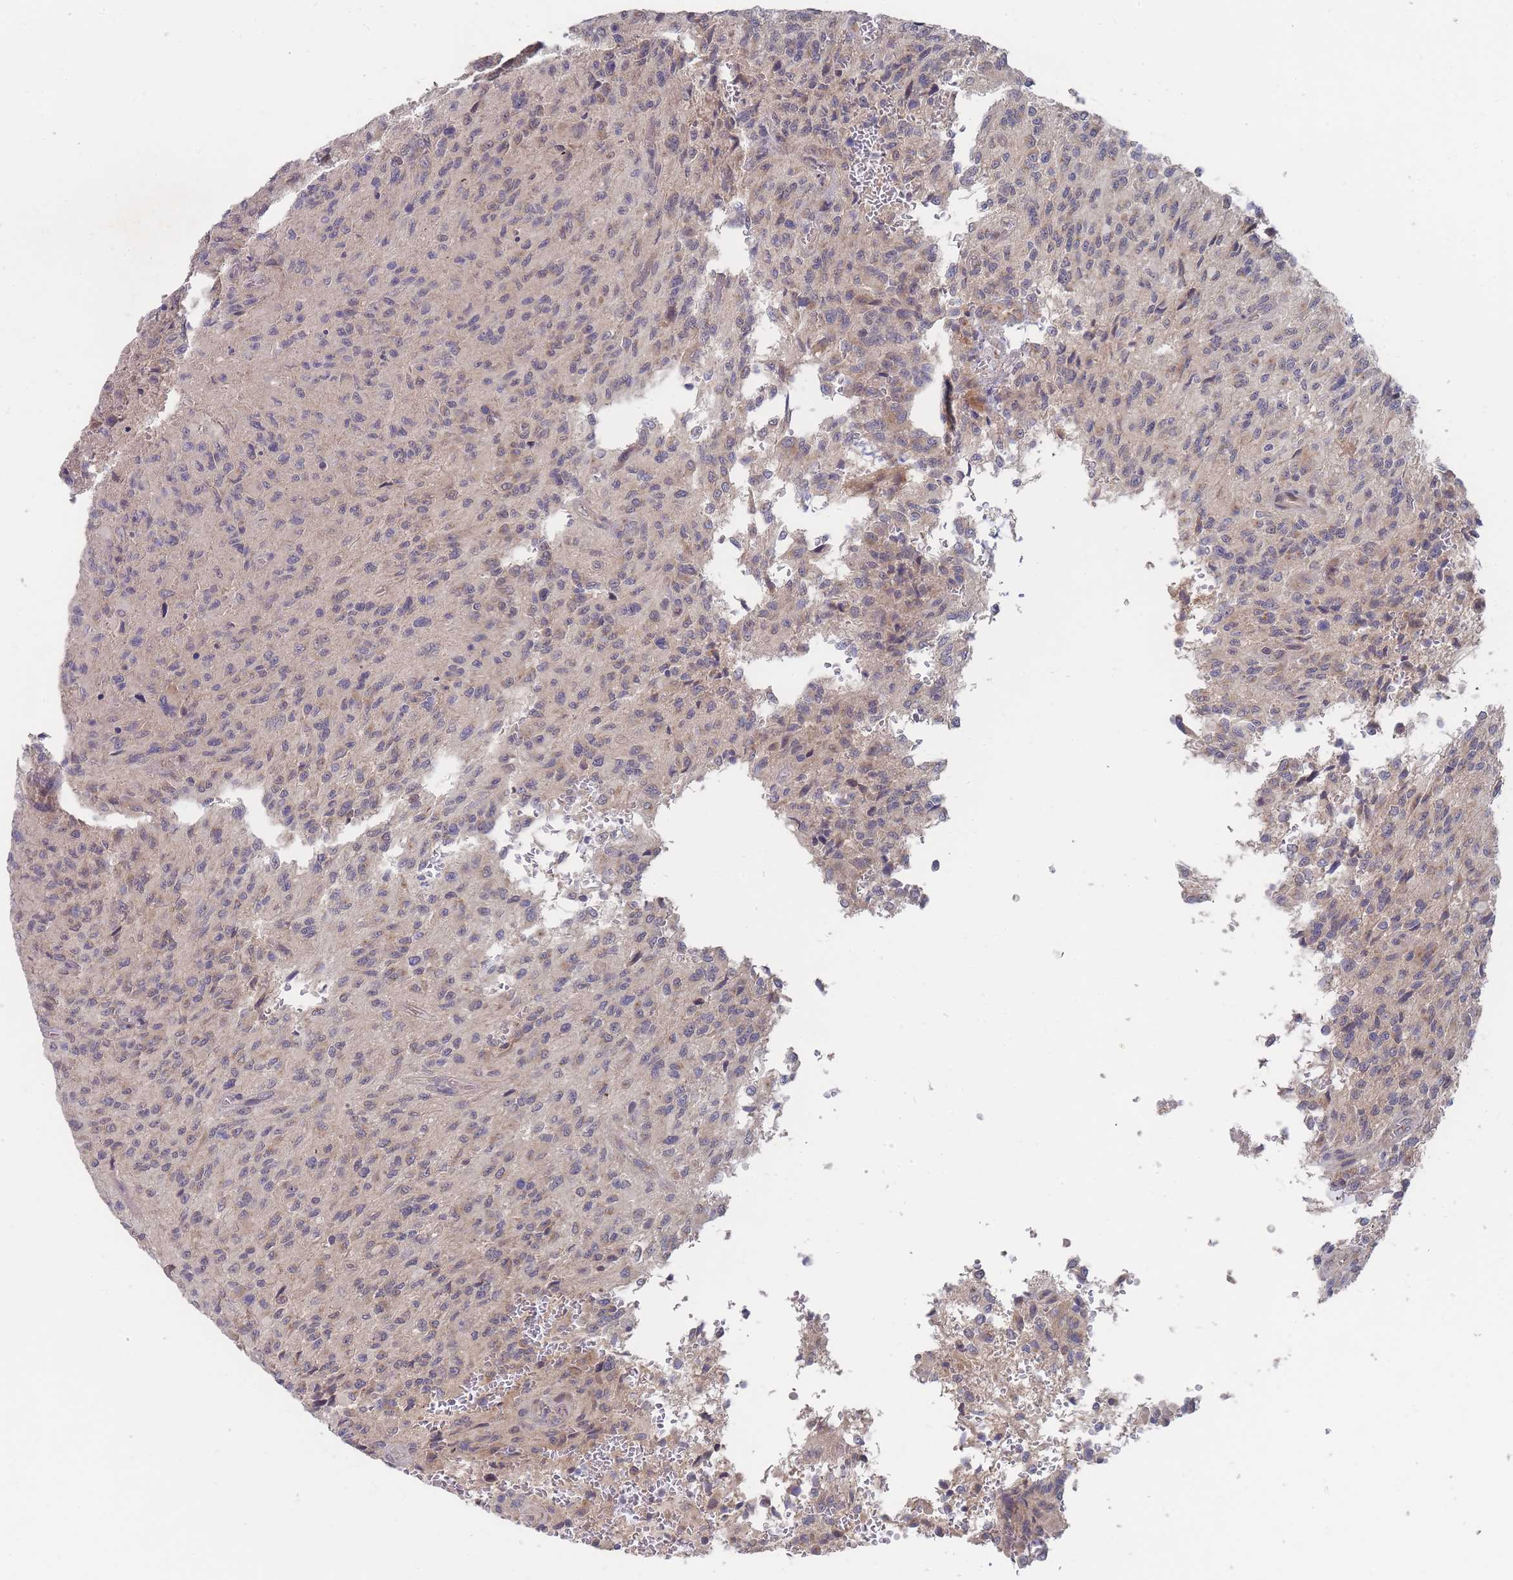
{"staining": {"intensity": "weak", "quantity": "25%-75%", "location": "cytoplasmic/membranous"}, "tissue": "glioma", "cell_type": "Tumor cells", "image_type": "cancer", "snomed": [{"axis": "morphology", "description": "Normal tissue, NOS"}, {"axis": "morphology", "description": "Glioma, malignant, High grade"}, {"axis": "topography", "description": "Cerebral cortex"}], "caption": "Malignant high-grade glioma stained with a protein marker reveals weak staining in tumor cells.", "gene": "SLC35F5", "patient": {"sex": "male", "age": 56}}